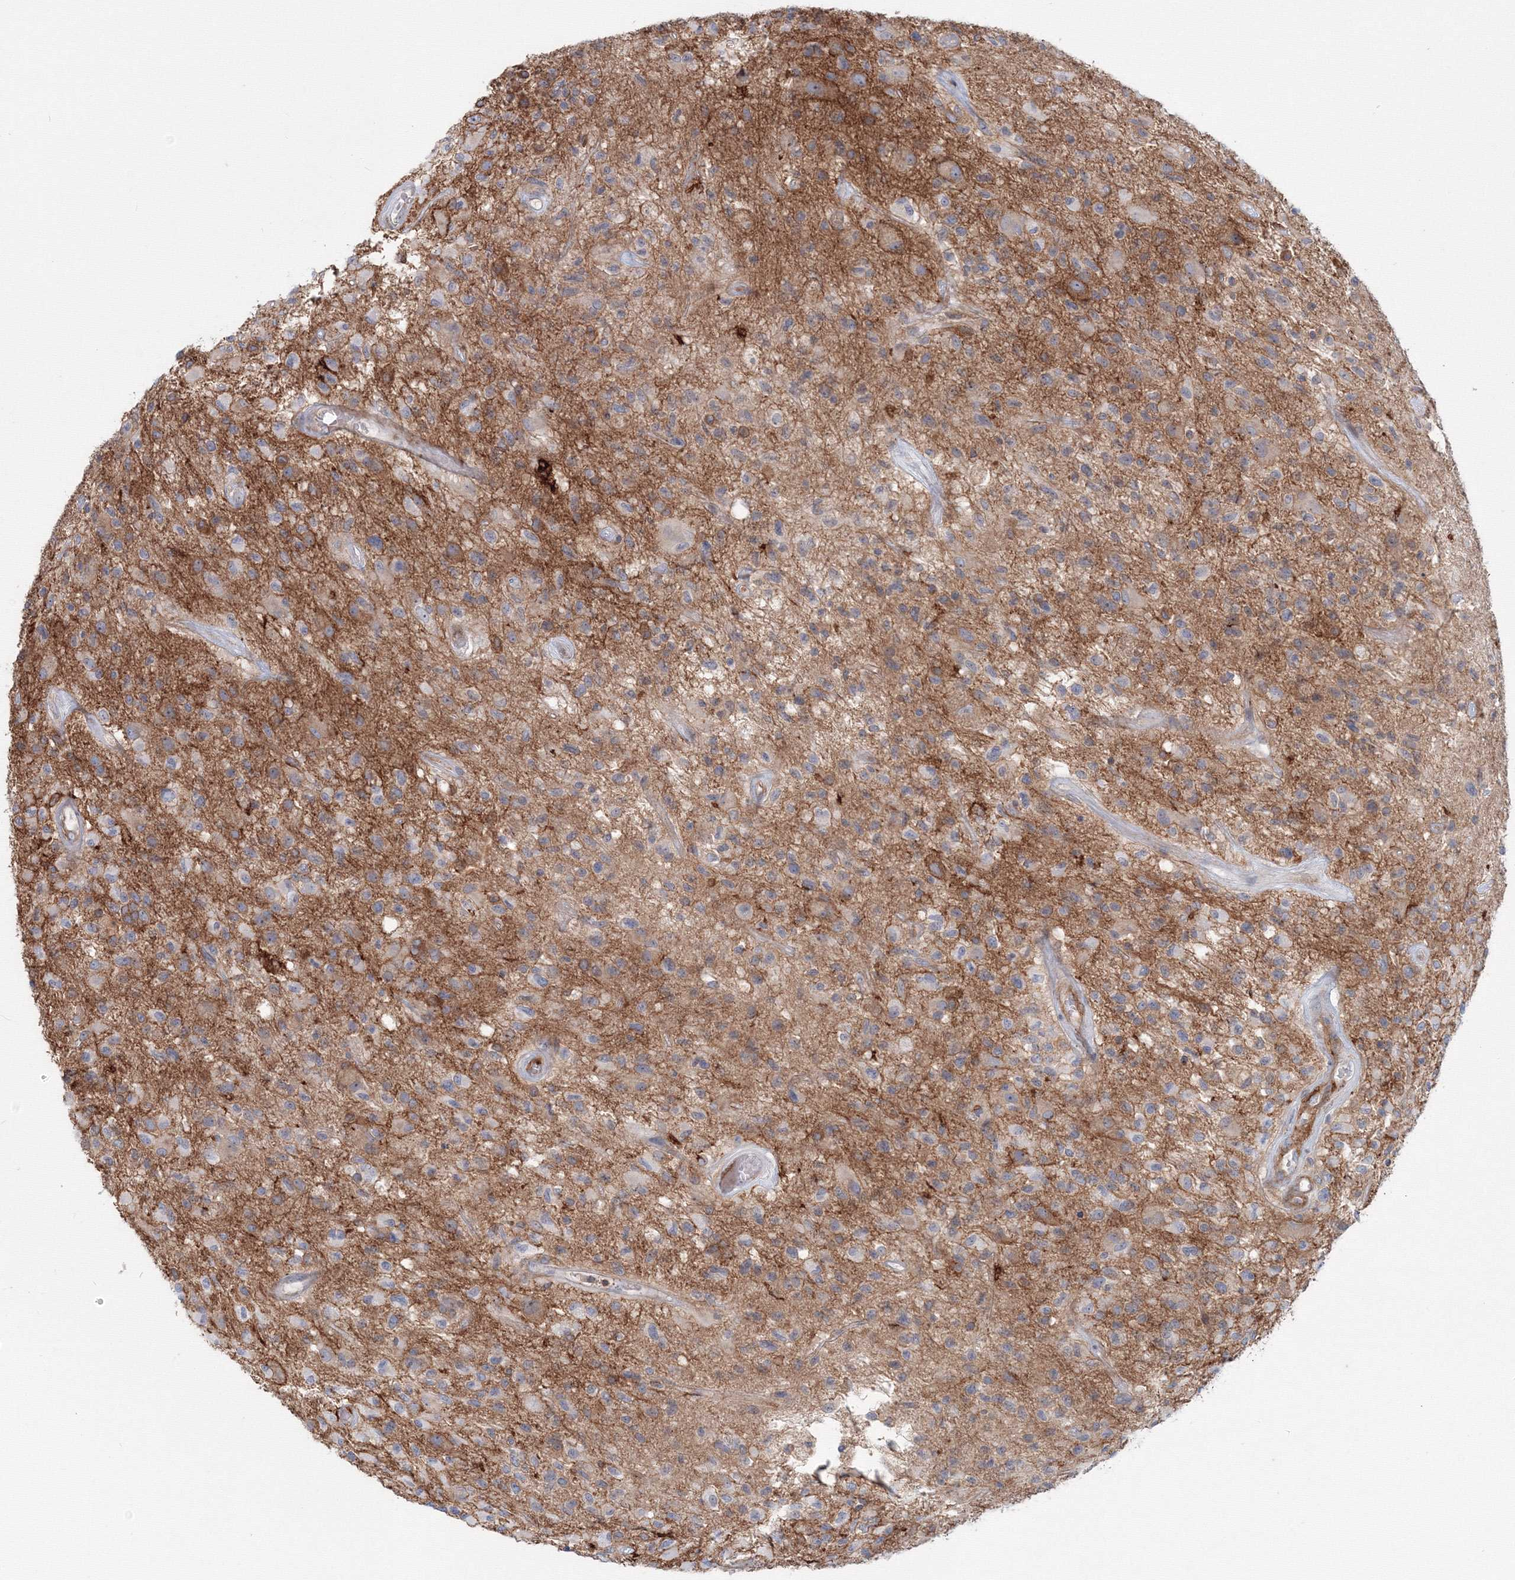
{"staining": {"intensity": "negative", "quantity": "none", "location": "none"}, "tissue": "glioma", "cell_type": "Tumor cells", "image_type": "cancer", "snomed": [{"axis": "morphology", "description": "Glioma, malignant, High grade"}, {"axis": "morphology", "description": "Glioblastoma, NOS"}, {"axis": "topography", "description": "Brain"}], "caption": "DAB (3,3'-diaminobenzidine) immunohistochemical staining of human malignant high-grade glioma demonstrates no significant positivity in tumor cells.", "gene": "SH3PXD2A", "patient": {"sex": "male", "age": 60}}